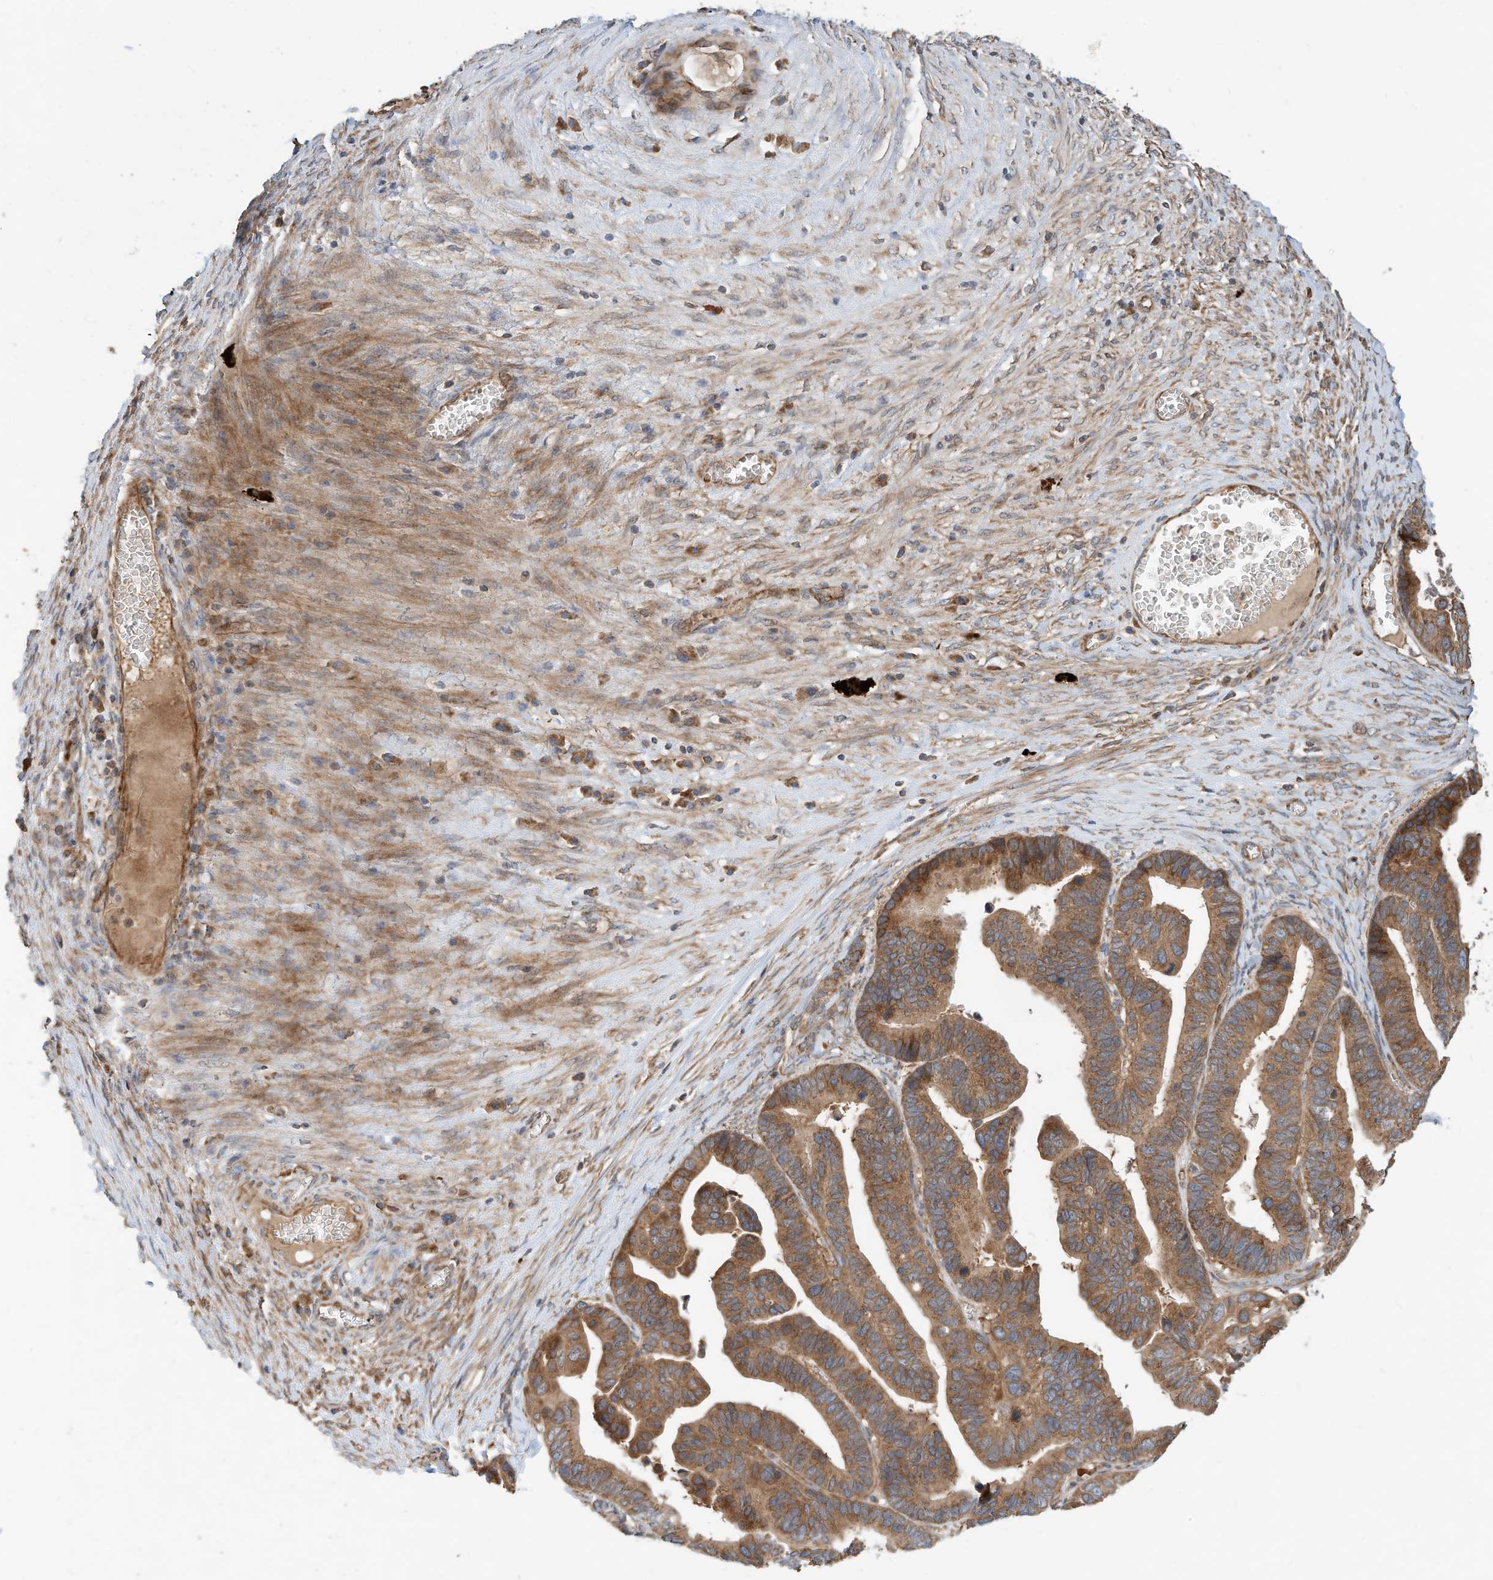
{"staining": {"intensity": "moderate", "quantity": ">75%", "location": "cytoplasmic/membranous"}, "tissue": "ovarian cancer", "cell_type": "Tumor cells", "image_type": "cancer", "snomed": [{"axis": "morphology", "description": "Cystadenocarcinoma, serous, NOS"}, {"axis": "topography", "description": "Ovary"}], "caption": "The immunohistochemical stain labels moderate cytoplasmic/membranous positivity in tumor cells of serous cystadenocarcinoma (ovarian) tissue.", "gene": "CPAMD8", "patient": {"sex": "female", "age": 56}}